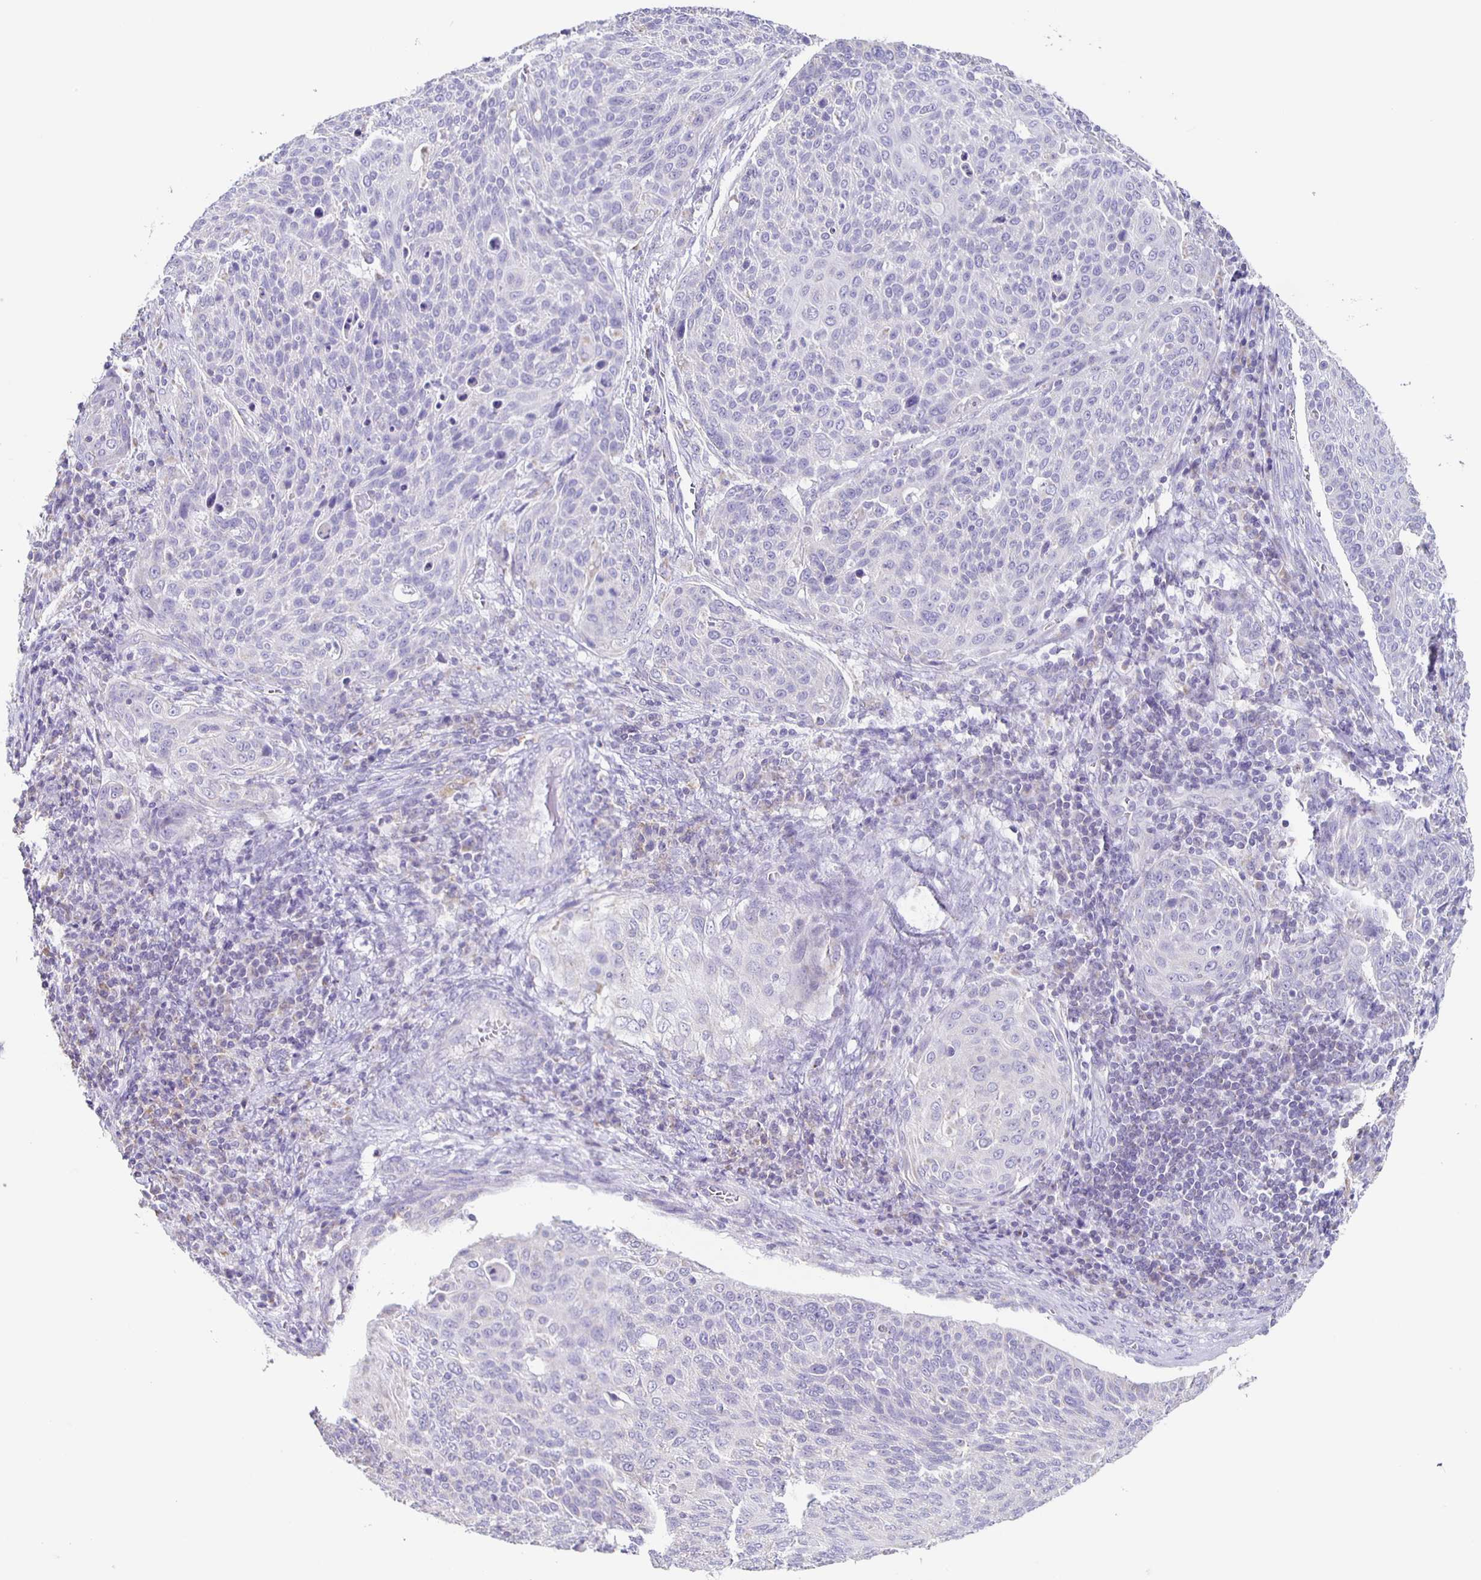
{"staining": {"intensity": "negative", "quantity": "none", "location": "none"}, "tissue": "cervical cancer", "cell_type": "Tumor cells", "image_type": "cancer", "snomed": [{"axis": "morphology", "description": "Squamous cell carcinoma, NOS"}, {"axis": "topography", "description": "Cervix"}], "caption": "This is a micrograph of IHC staining of squamous cell carcinoma (cervical), which shows no staining in tumor cells. (DAB (3,3'-diaminobenzidine) immunohistochemistry, high magnification).", "gene": "TPPP", "patient": {"sex": "female", "age": 31}}